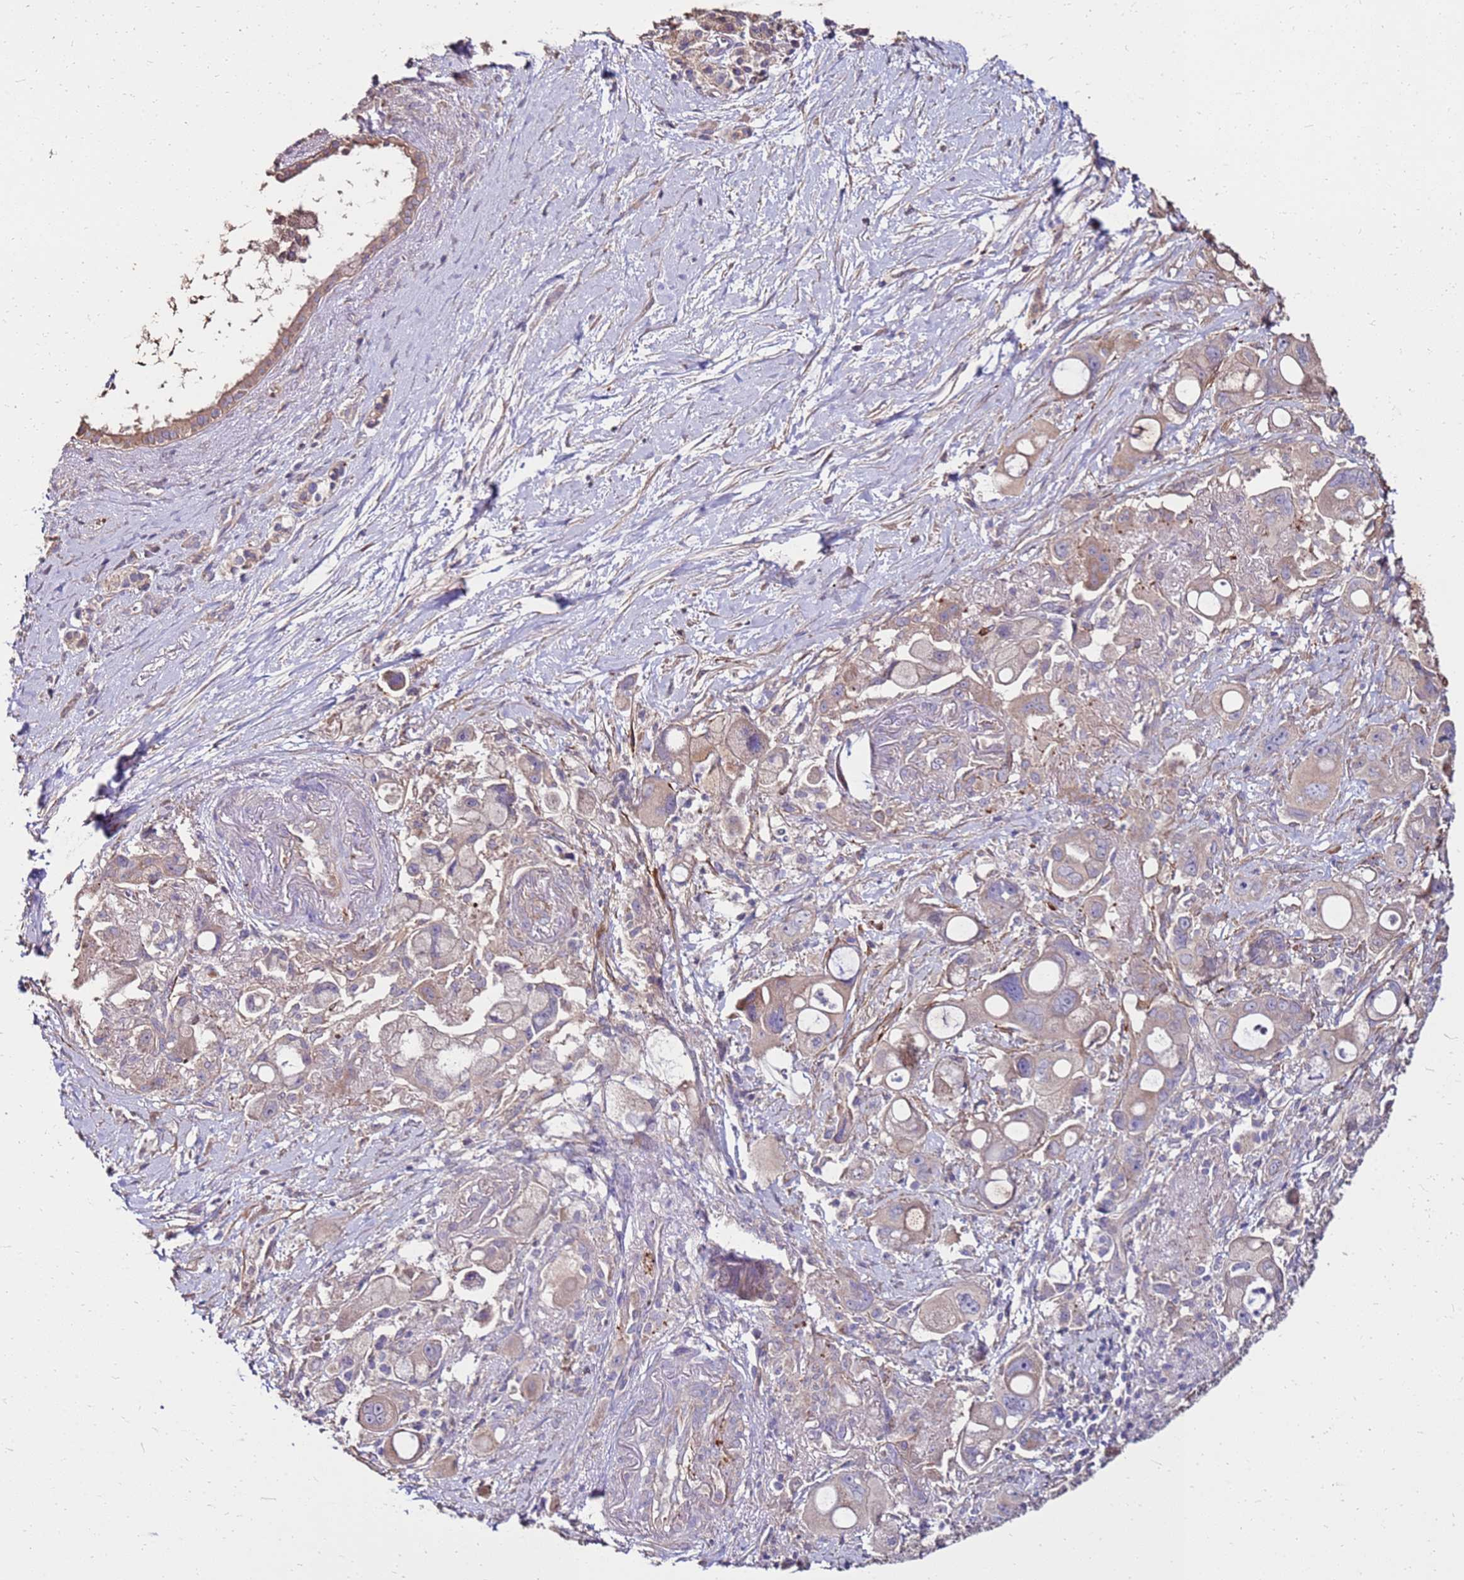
{"staining": {"intensity": "weak", "quantity": "25%-75%", "location": "cytoplasmic/membranous"}, "tissue": "pancreatic cancer", "cell_type": "Tumor cells", "image_type": "cancer", "snomed": [{"axis": "morphology", "description": "Adenocarcinoma, NOS"}, {"axis": "topography", "description": "Pancreas"}], "caption": "Immunohistochemistry staining of adenocarcinoma (pancreatic), which displays low levels of weak cytoplasmic/membranous staining in about 25%-75% of tumor cells indicating weak cytoplasmic/membranous protein positivity. The staining was performed using DAB (brown) for protein detection and nuclei were counterstained in hematoxylin (blue).", "gene": "EXD3", "patient": {"sex": "male", "age": 68}}